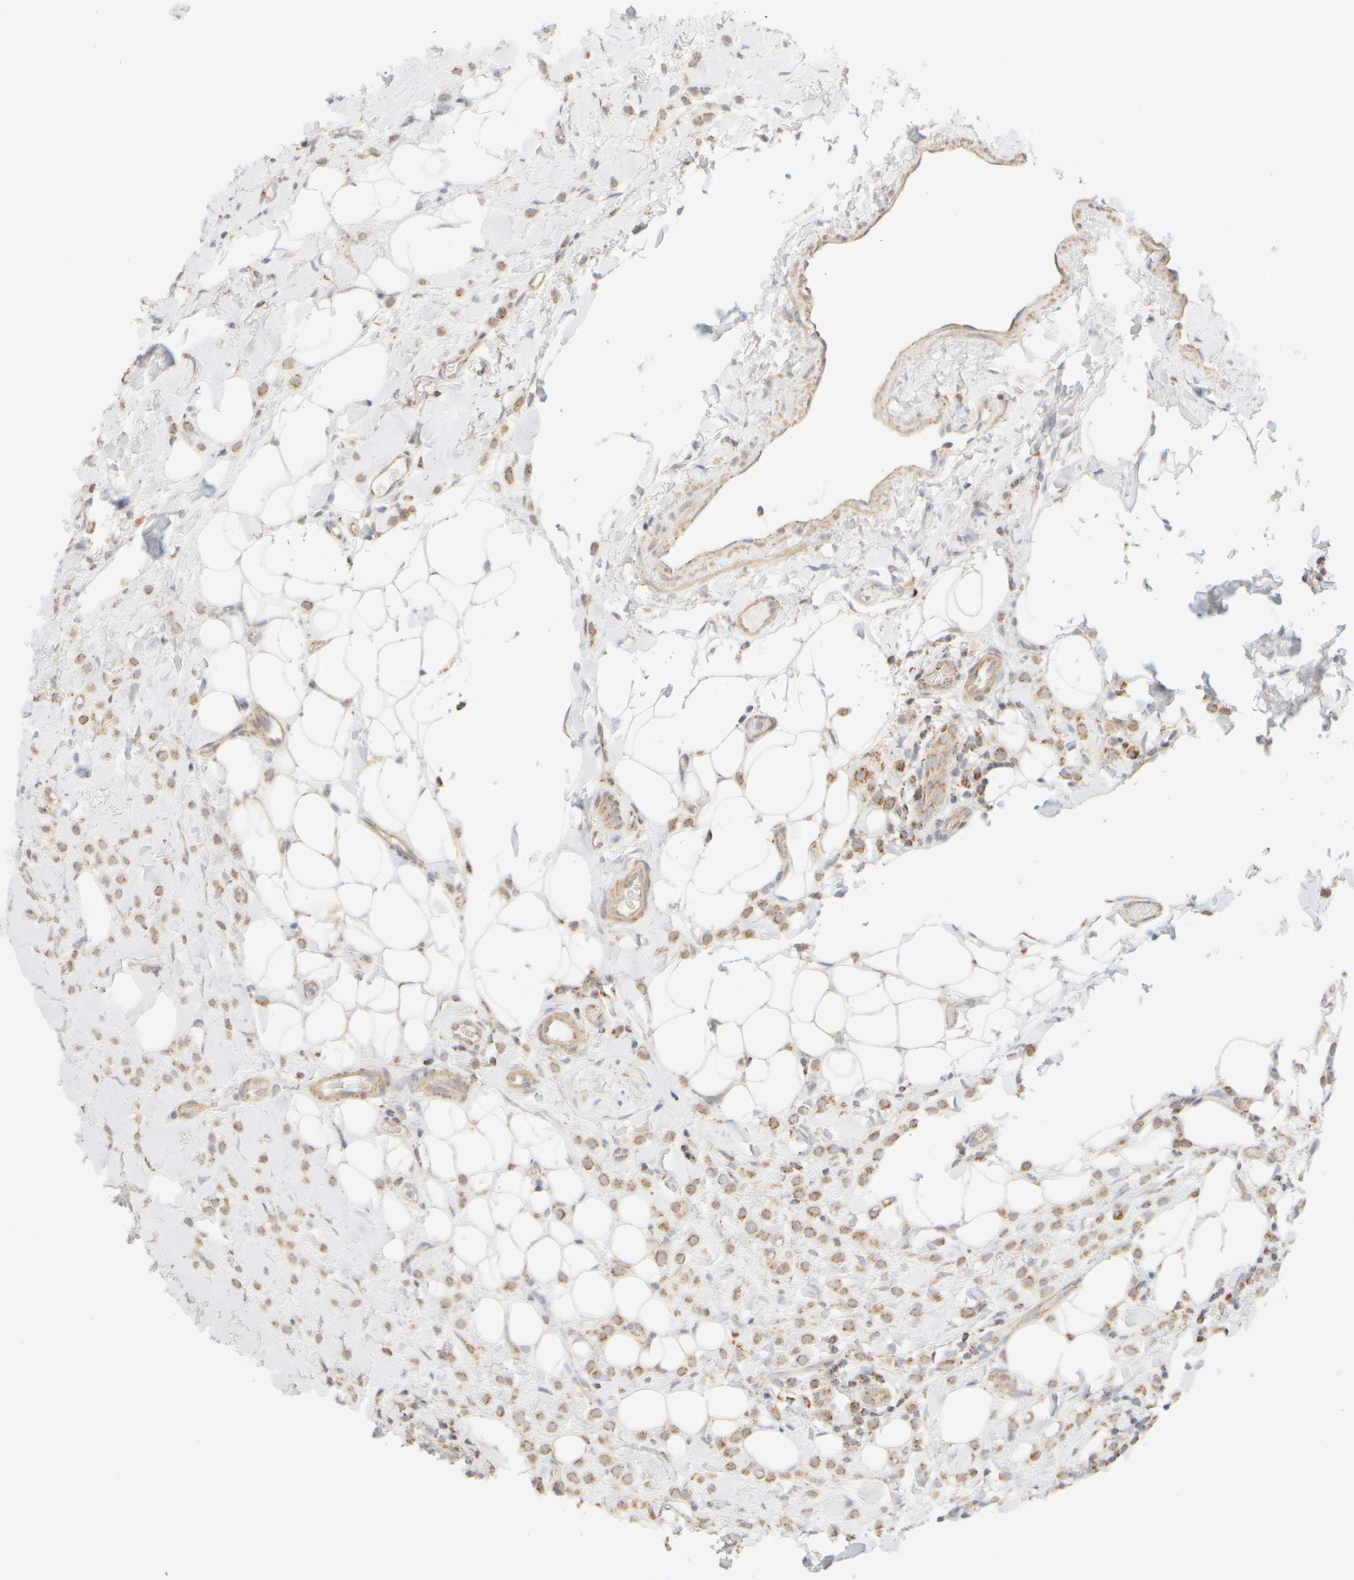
{"staining": {"intensity": "moderate", "quantity": ">75%", "location": "cytoplasmic/membranous"}, "tissue": "breast cancer", "cell_type": "Tumor cells", "image_type": "cancer", "snomed": [{"axis": "morphology", "description": "Normal tissue, NOS"}, {"axis": "morphology", "description": "Lobular carcinoma"}, {"axis": "topography", "description": "Breast"}], "caption": "Immunohistochemistry image of neoplastic tissue: human breast cancer (lobular carcinoma) stained using immunohistochemistry (IHC) displays medium levels of moderate protein expression localized specifically in the cytoplasmic/membranous of tumor cells, appearing as a cytoplasmic/membranous brown color.", "gene": "APBB2", "patient": {"sex": "female", "age": 50}}